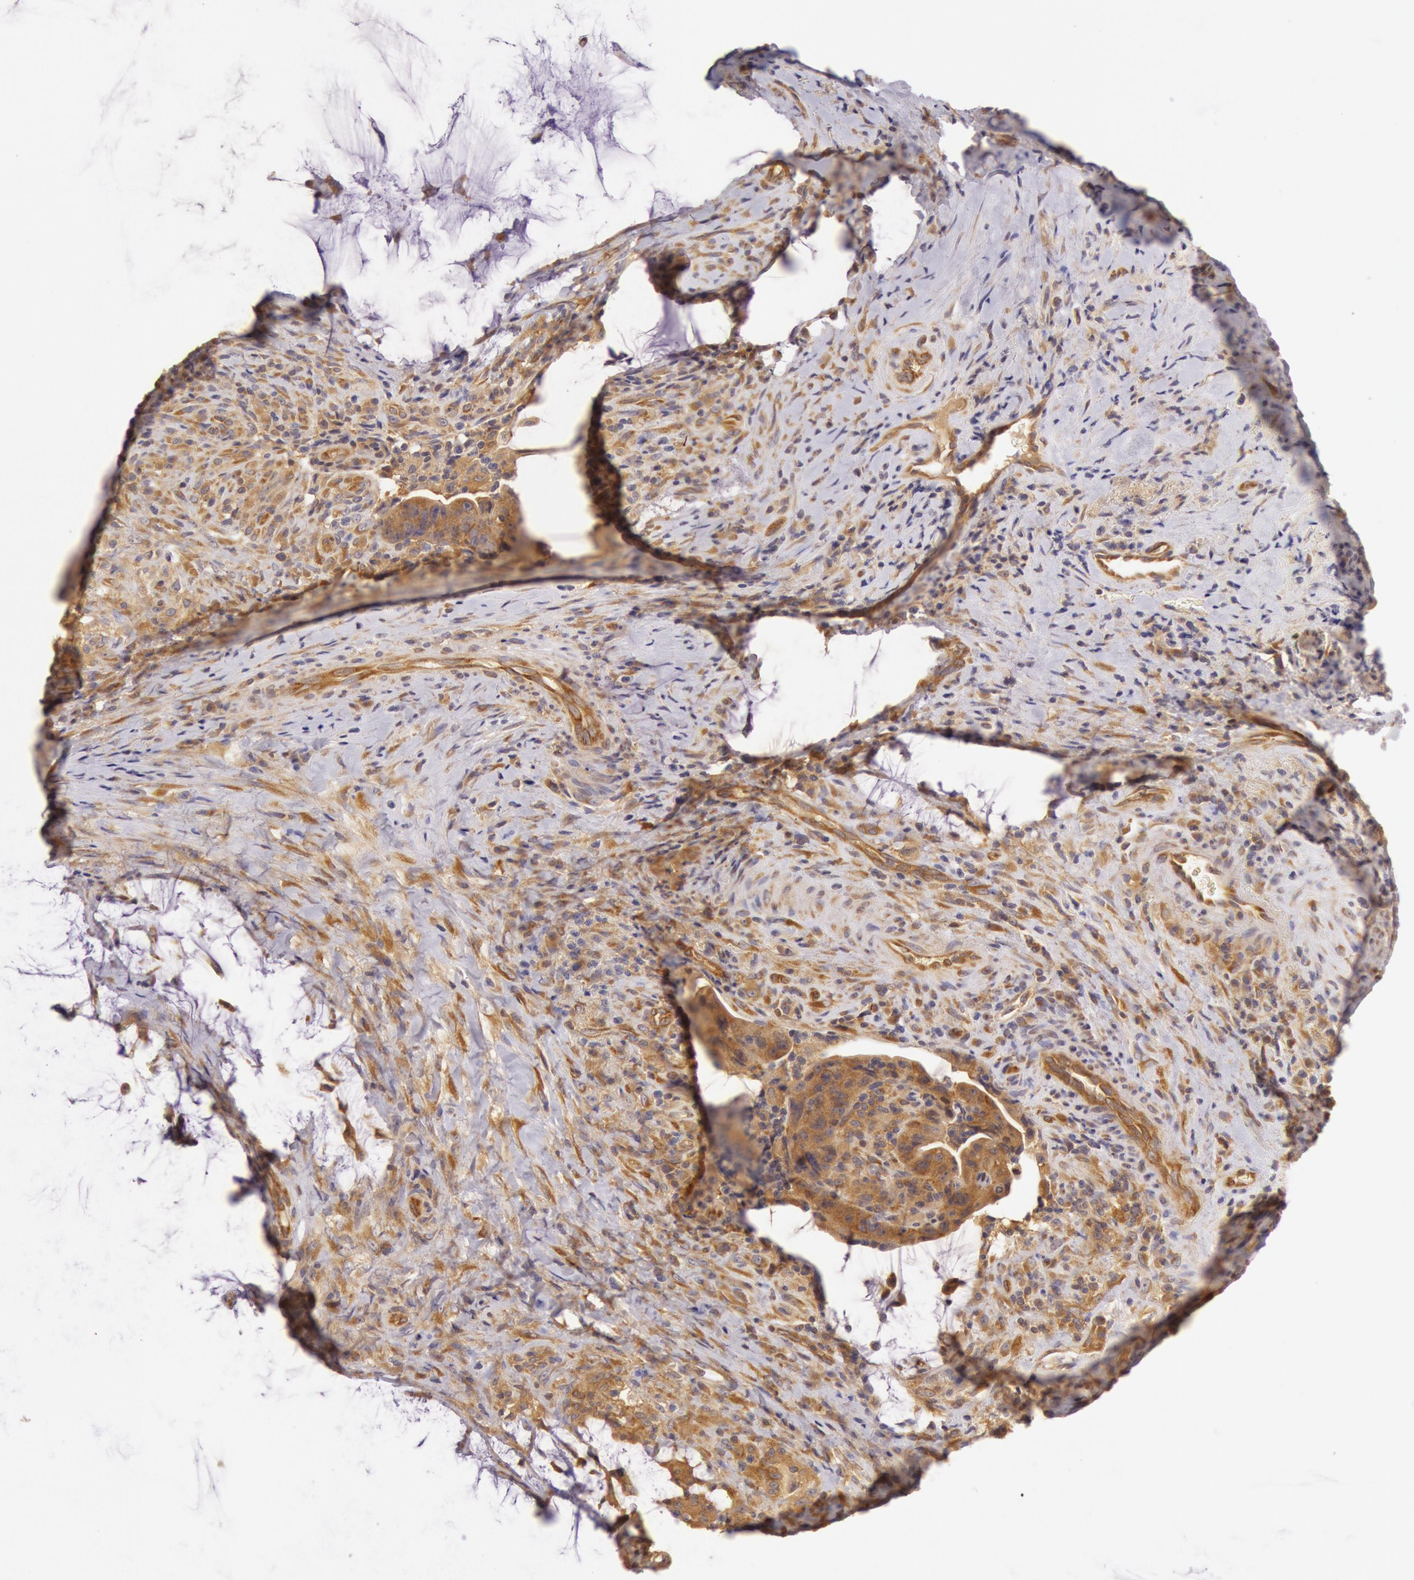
{"staining": {"intensity": "moderate", "quantity": ">75%", "location": "cytoplasmic/membranous"}, "tissue": "colorectal cancer", "cell_type": "Tumor cells", "image_type": "cancer", "snomed": [{"axis": "morphology", "description": "Adenocarcinoma, NOS"}, {"axis": "topography", "description": "Rectum"}], "caption": "Colorectal cancer tissue shows moderate cytoplasmic/membranous staining in approximately >75% of tumor cells, visualized by immunohistochemistry. (IHC, brightfield microscopy, high magnification).", "gene": "CHUK", "patient": {"sex": "female", "age": 71}}